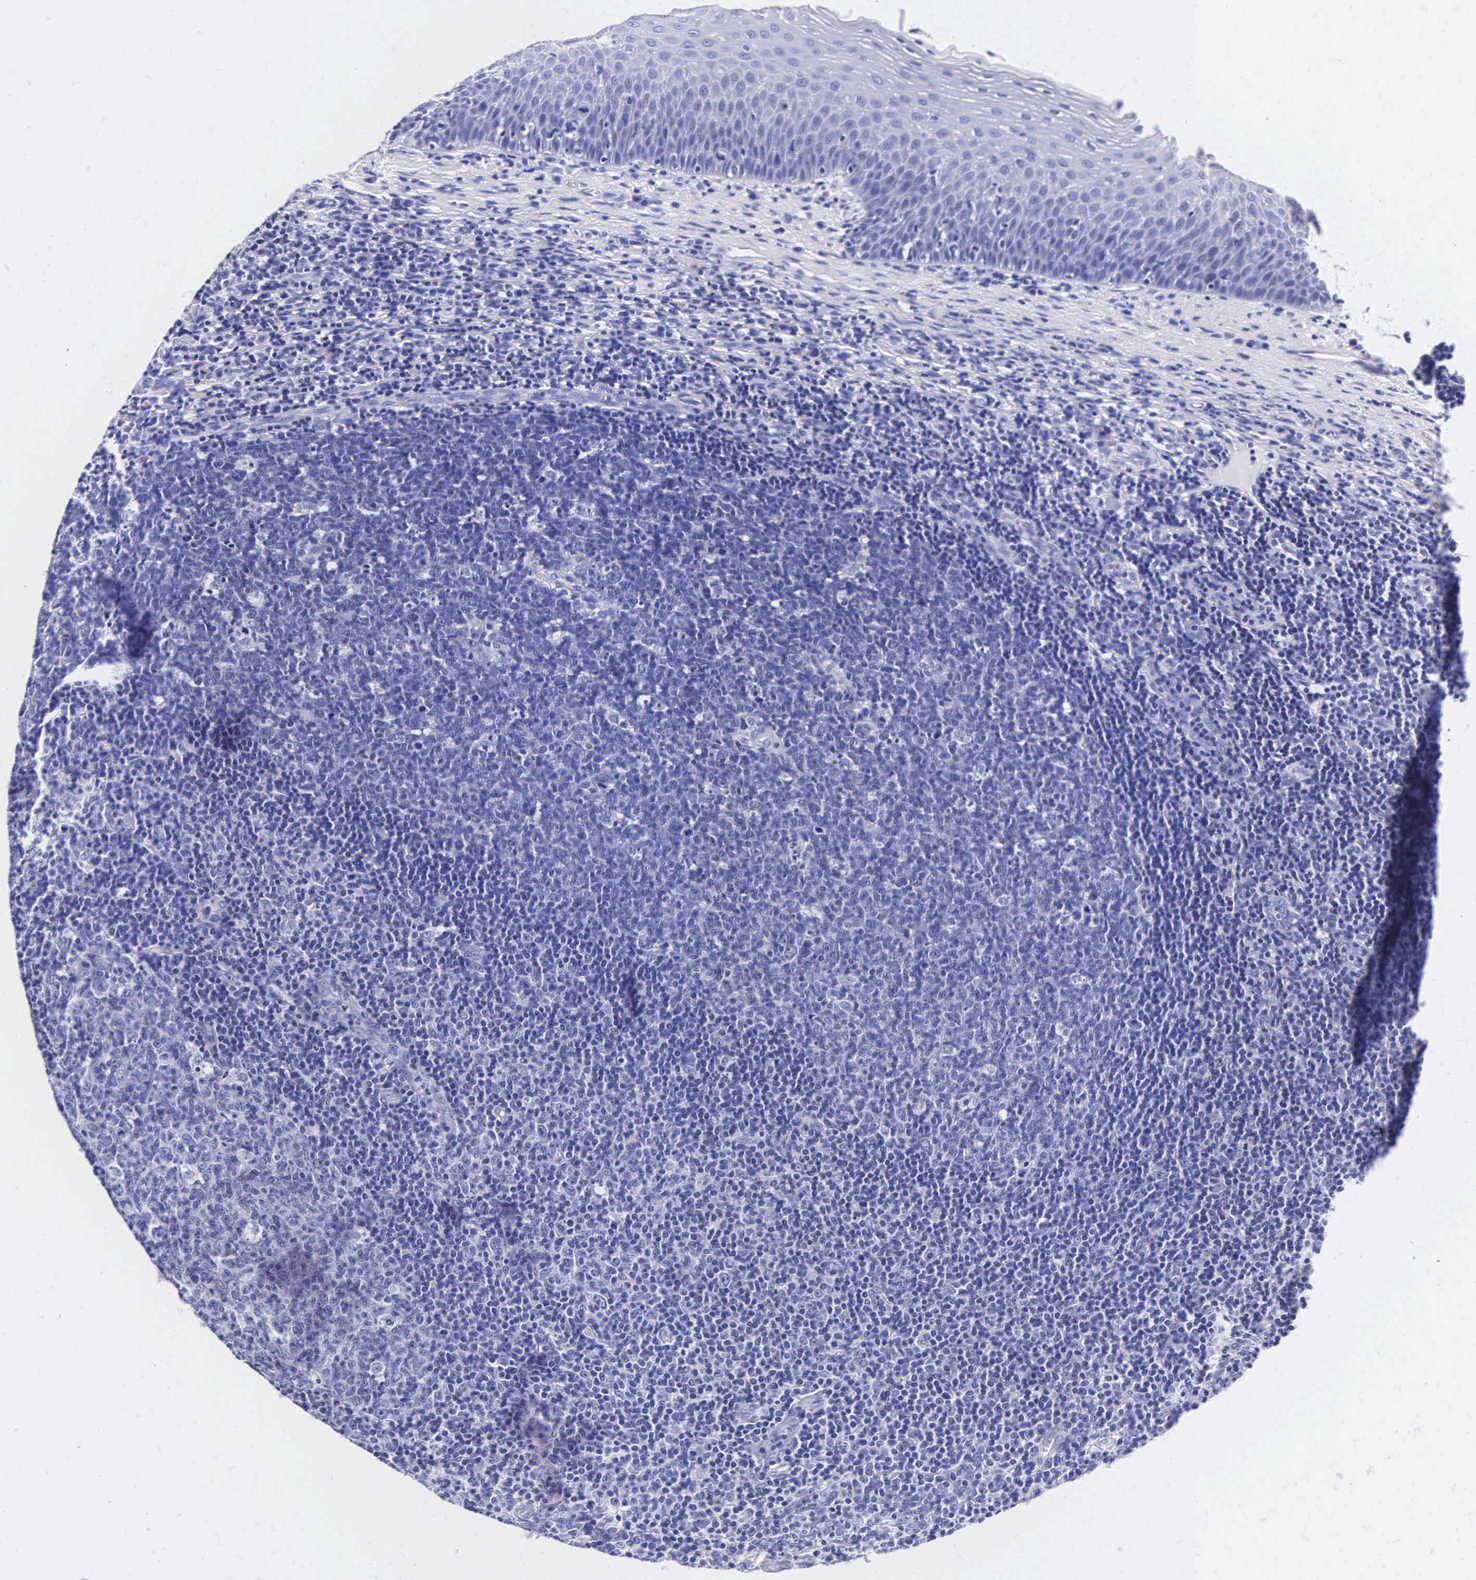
{"staining": {"intensity": "negative", "quantity": "none", "location": "none"}, "tissue": "tonsil", "cell_type": "Germinal center cells", "image_type": "normal", "snomed": [{"axis": "morphology", "description": "Normal tissue, NOS"}, {"axis": "topography", "description": "Tonsil"}], "caption": "DAB immunohistochemical staining of normal human tonsil shows no significant positivity in germinal center cells. Brightfield microscopy of IHC stained with DAB (brown) and hematoxylin (blue), captured at high magnification.", "gene": "MB", "patient": {"sex": "male", "age": 6}}